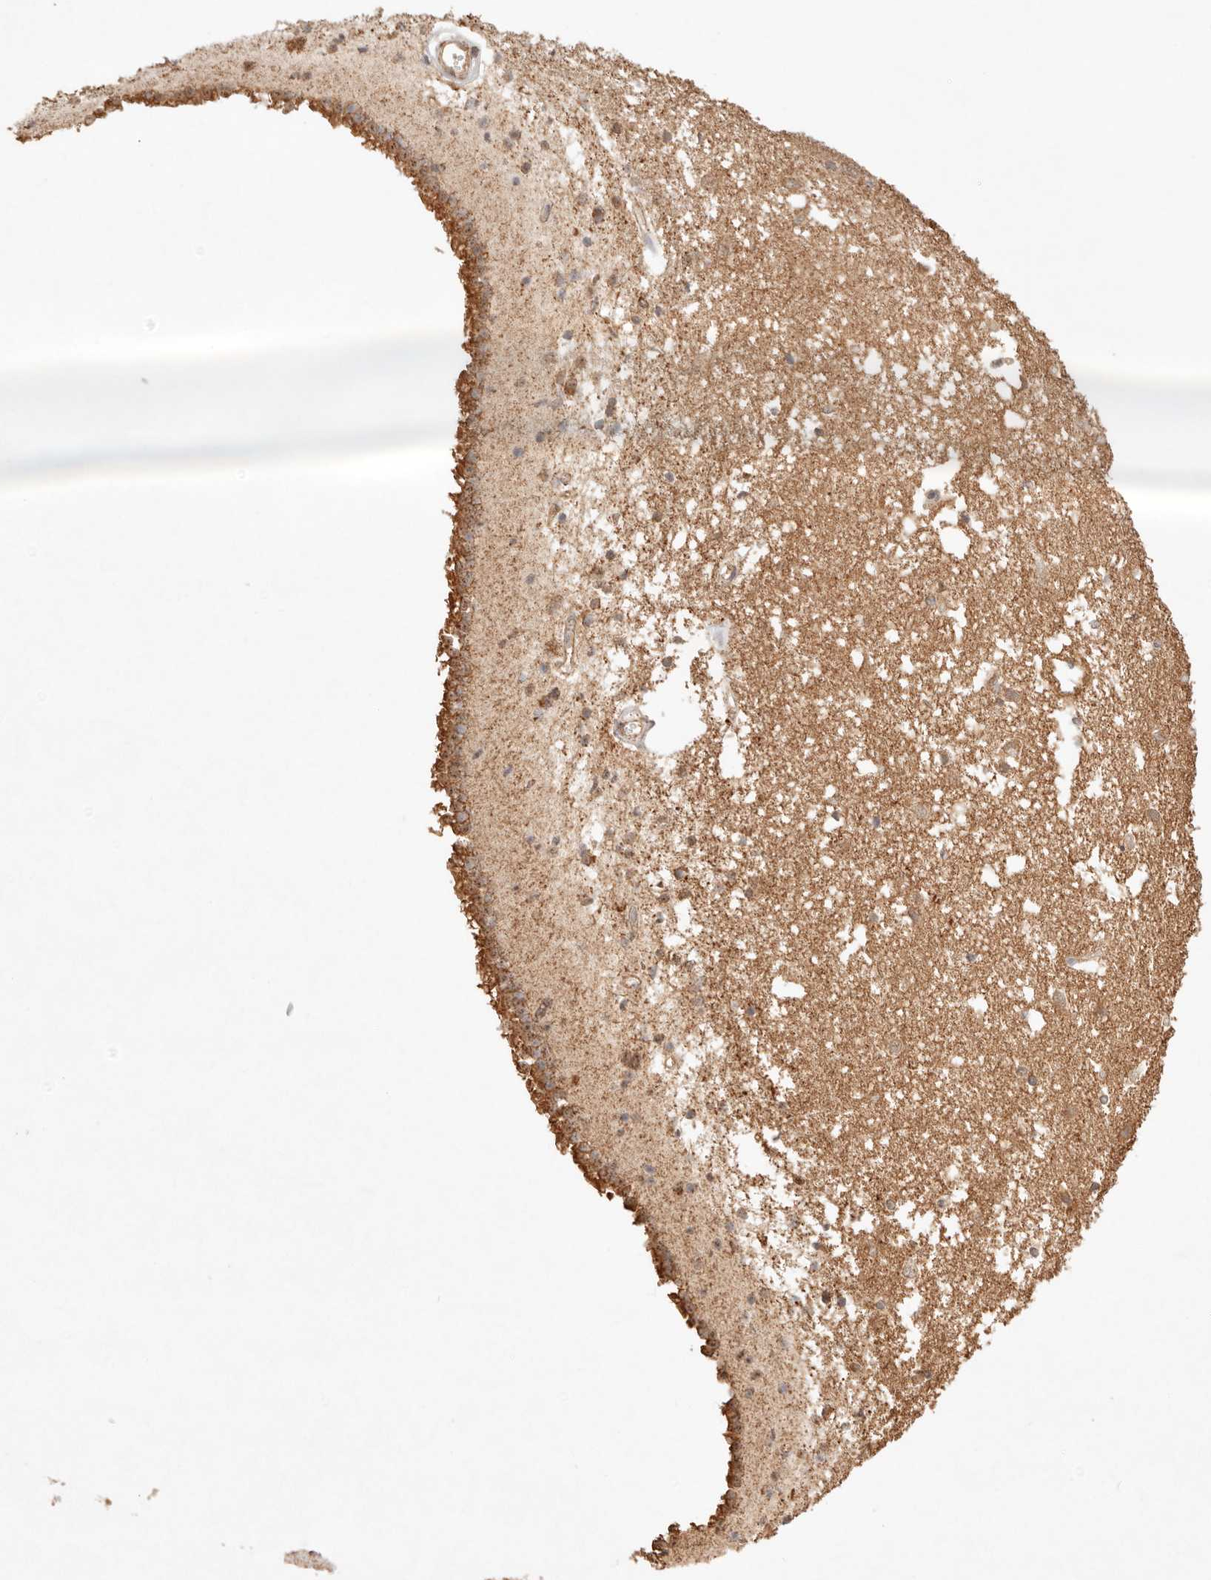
{"staining": {"intensity": "moderate", "quantity": "<25%", "location": "cytoplasmic/membranous,nuclear"}, "tissue": "caudate", "cell_type": "Glial cells", "image_type": "normal", "snomed": [{"axis": "morphology", "description": "Normal tissue, NOS"}, {"axis": "topography", "description": "Lateral ventricle wall"}], "caption": "Protein expression analysis of normal human caudate reveals moderate cytoplasmic/membranous,nuclear staining in approximately <25% of glial cells.", "gene": "IL1R2", "patient": {"sex": "male", "age": 45}}